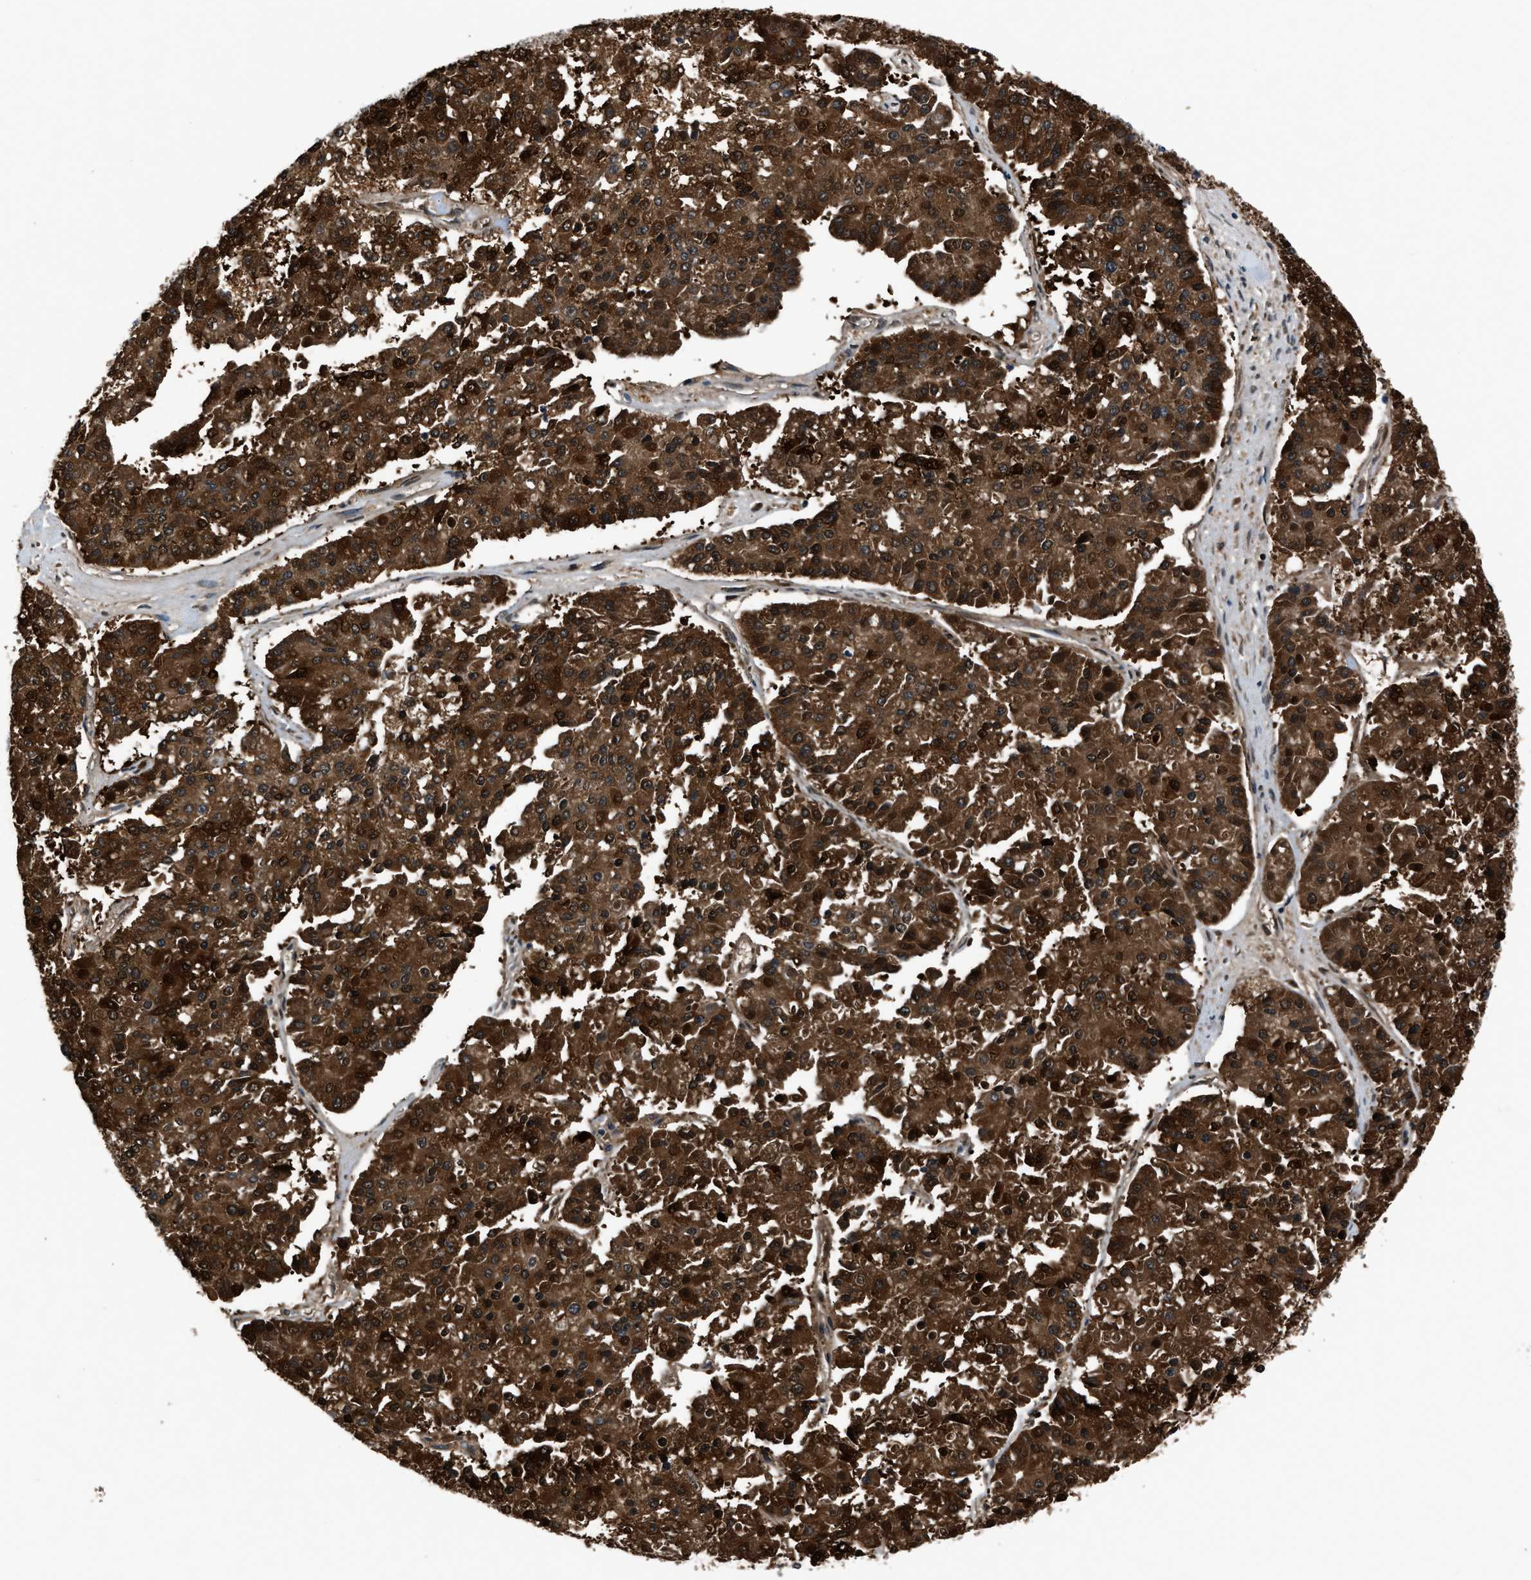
{"staining": {"intensity": "strong", "quantity": ">75%", "location": "cytoplasmic/membranous,nuclear"}, "tissue": "pancreatic cancer", "cell_type": "Tumor cells", "image_type": "cancer", "snomed": [{"axis": "morphology", "description": "Adenocarcinoma, NOS"}, {"axis": "topography", "description": "Pancreas"}], "caption": "Pancreatic cancer tissue reveals strong cytoplasmic/membranous and nuclear positivity in approximately >75% of tumor cells", "gene": "TP53I3", "patient": {"sex": "male", "age": 50}}